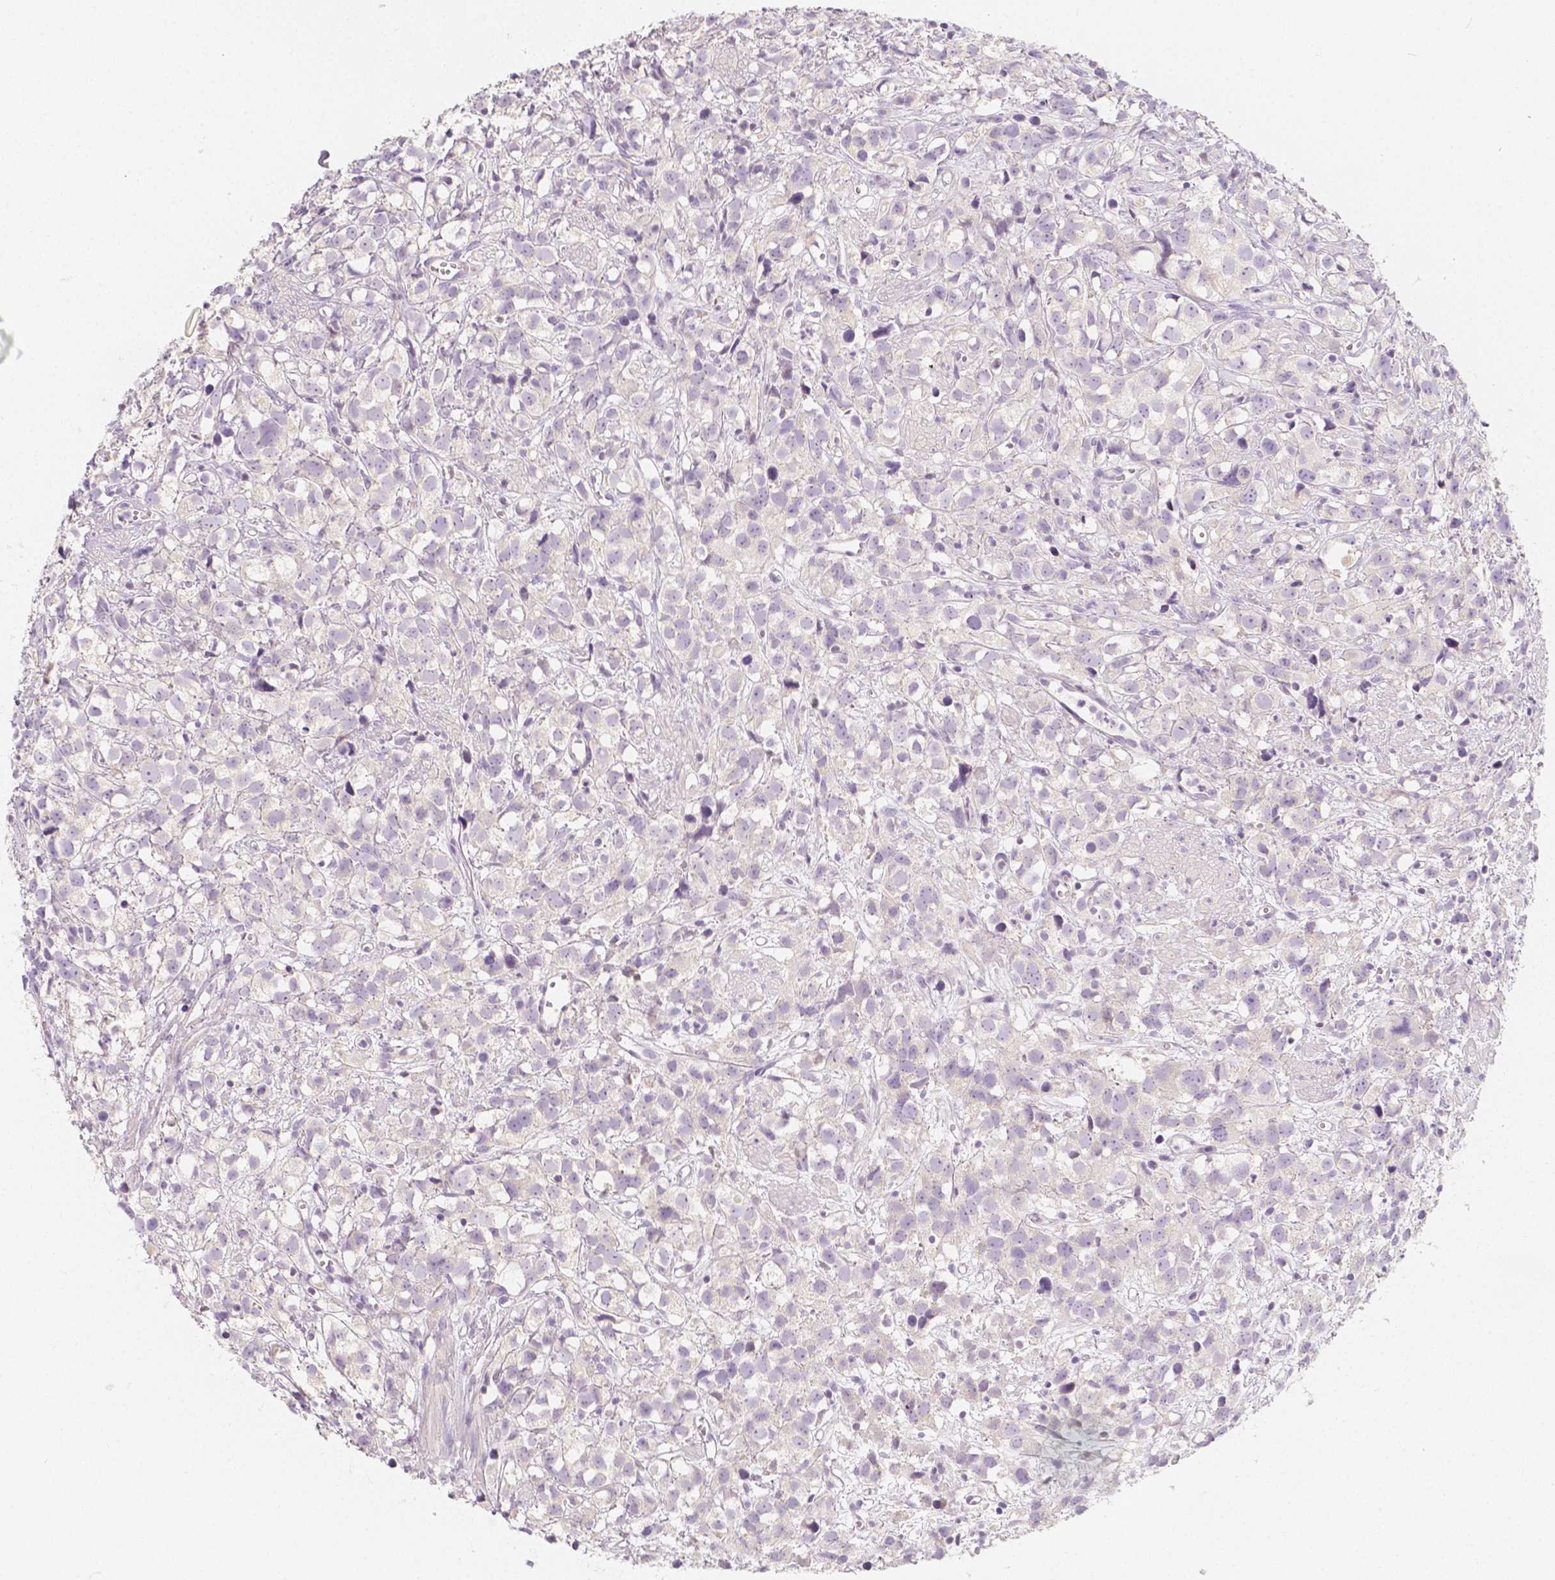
{"staining": {"intensity": "negative", "quantity": "none", "location": "none"}, "tissue": "prostate cancer", "cell_type": "Tumor cells", "image_type": "cancer", "snomed": [{"axis": "morphology", "description": "Adenocarcinoma, High grade"}, {"axis": "topography", "description": "Prostate"}], "caption": "There is no significant staining in tumor cells of high-grade adenocarcinoma (prostate).", "gene": "BATF", "patient": {"sex": "male", "age": 68}}